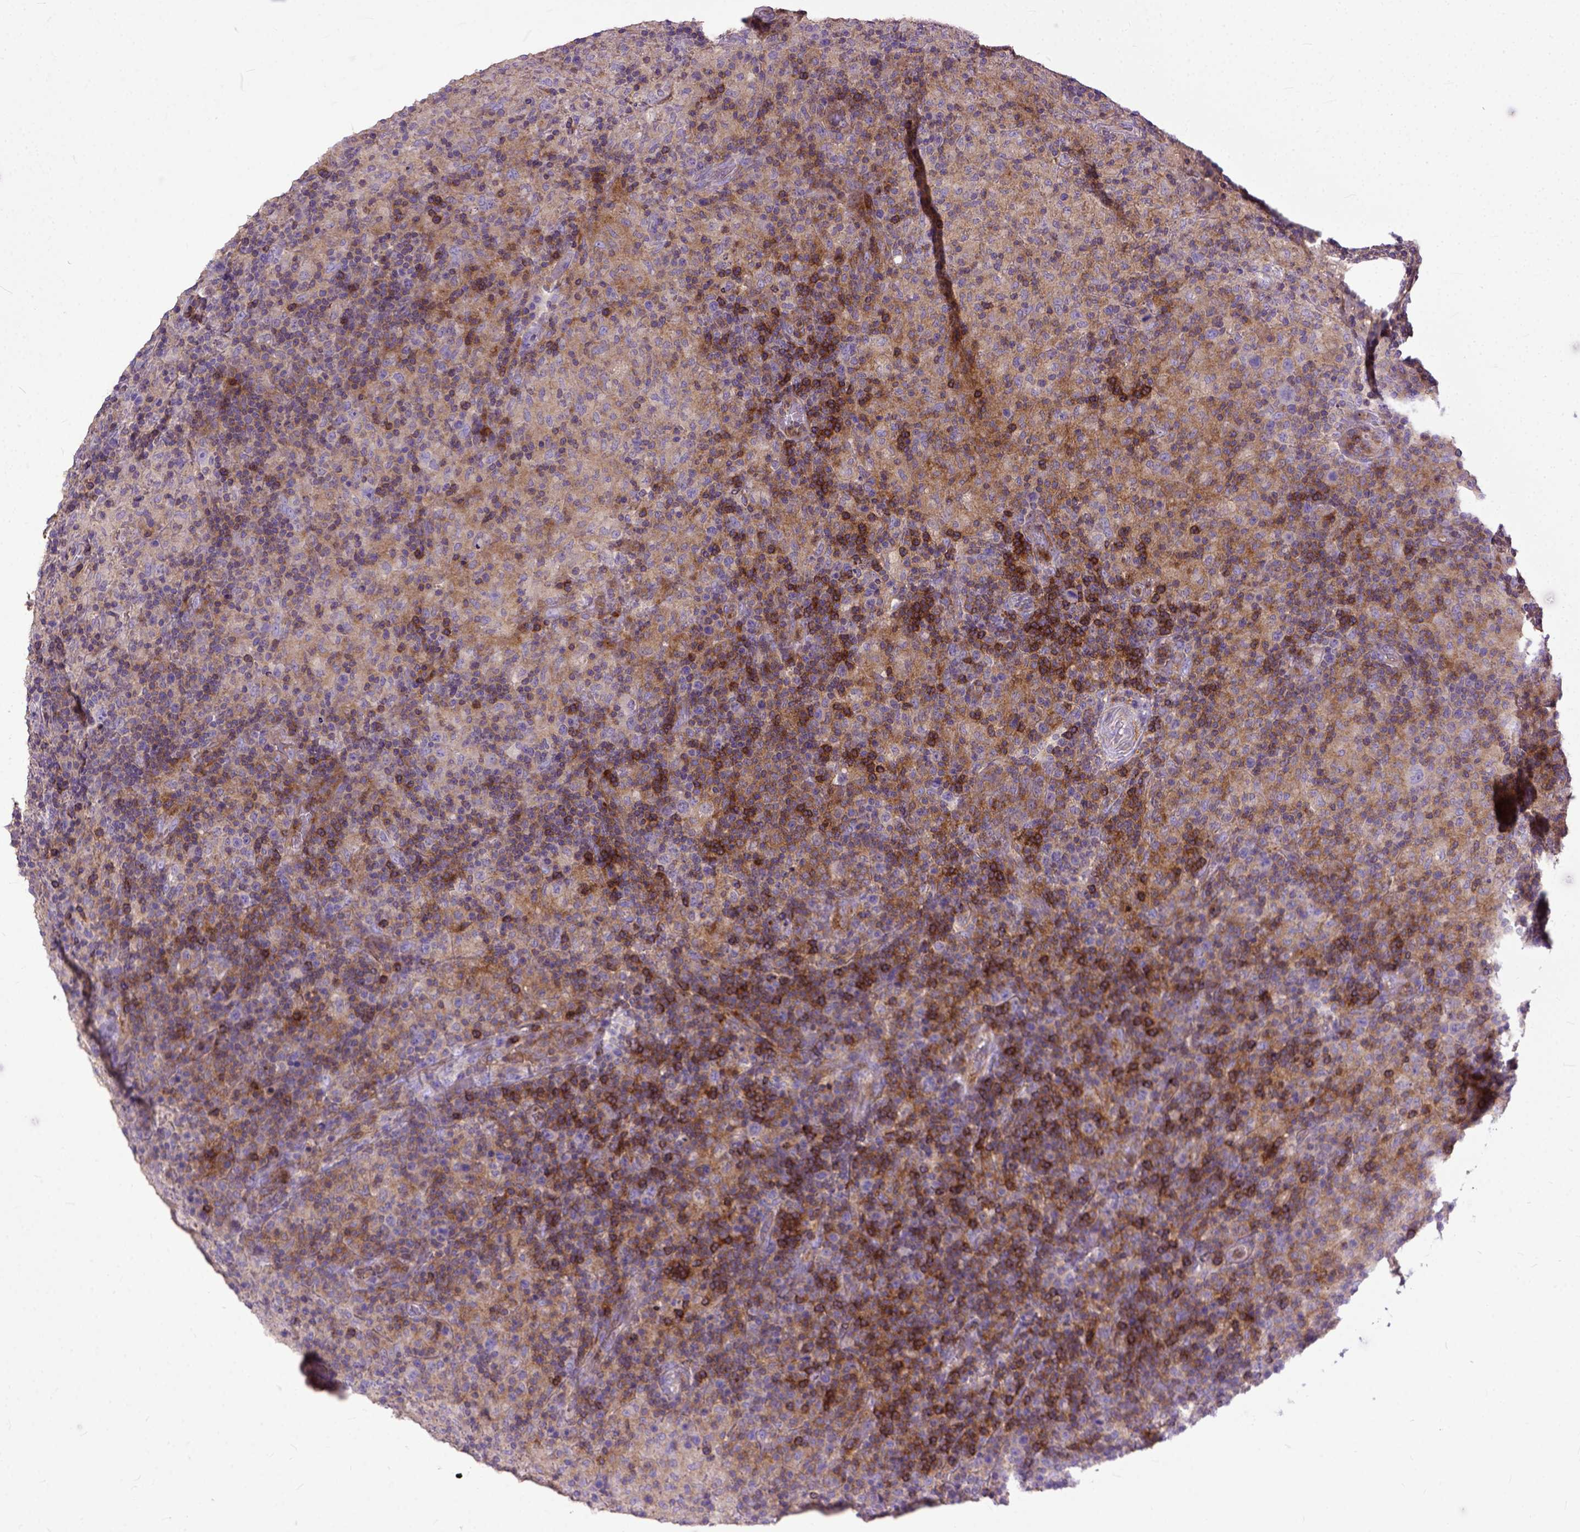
{"staining": {"intensity": "strong", "quantity": "<25%", "location": "cytoplasmic/membranous"}, "tissue": "lymphoma", "cell_type": "Tumor cells", "image_type": "cancer", "snomed": [{"axis": "morphology", "description": "Hodgkin's disease, NOS"}, {"axis": "topography", "description": "Lymph node"}], "caption": "The immunohistochemical stain labels strong cytoplasmic/membranous positivity in tumor cells of lymphoma tissue.", "gene": "NAMPT", "patient": {"sex": "male", "age": 70}}